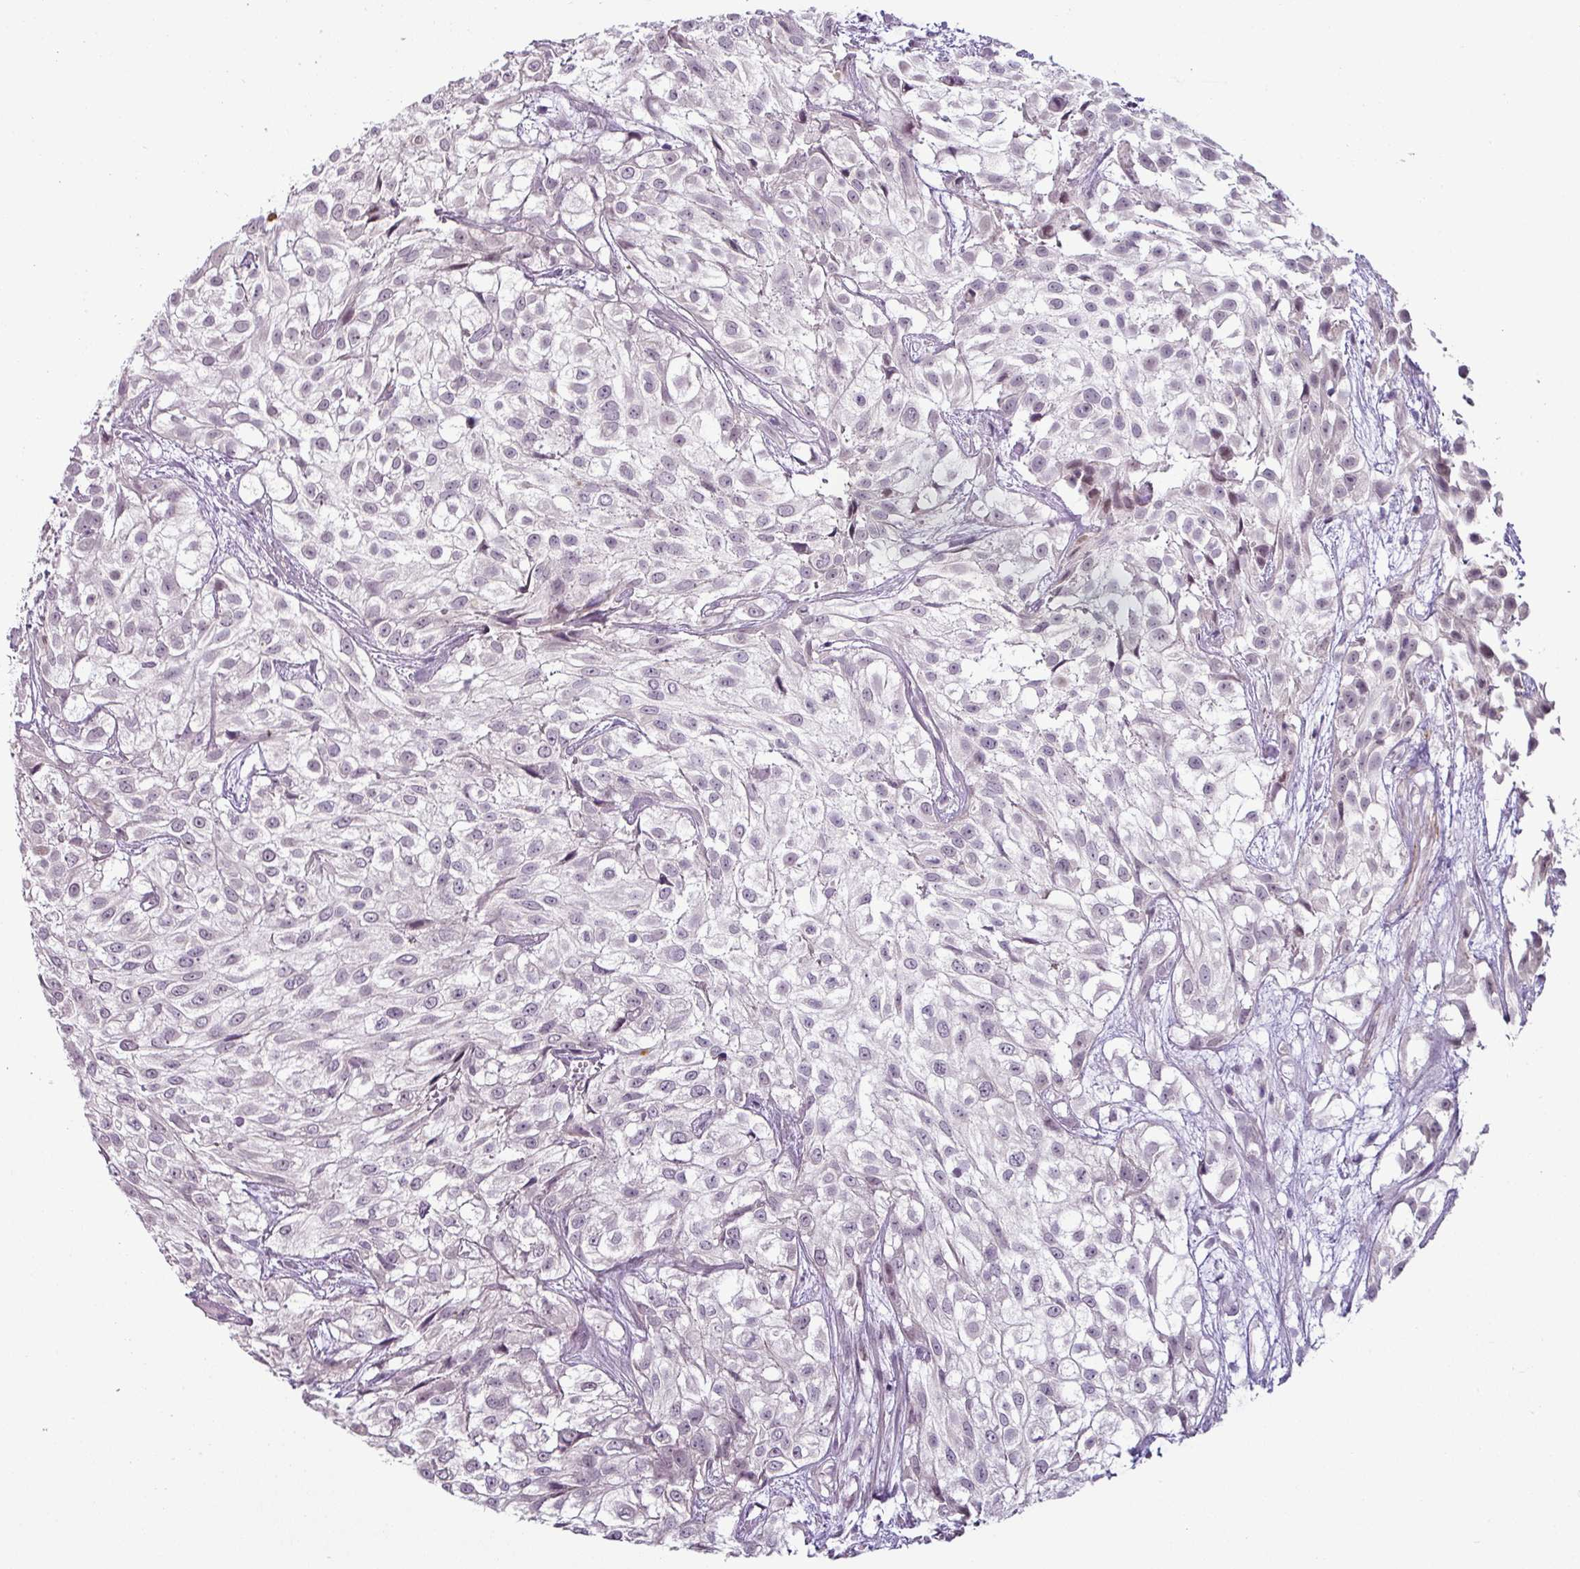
{"staining": {"intensity": "negative", "quantity": "none", "location": "none"}, "tissue": "urothelial cancer", "cell_type": "Tumor cells", "image_type": "cancer", "snomed": [{"axis": "morphology", "description": "Urothelial carcinoma, High grade"}, {"axis": "topography", "description": "Urinary bladder"}], "caption": "Protein analysis of urothelial carcinoma (high-grade) reveals no significant staining in tumor cells.", "gene": "OR52D1", "patient": {"sex": "male", "age": 56}}